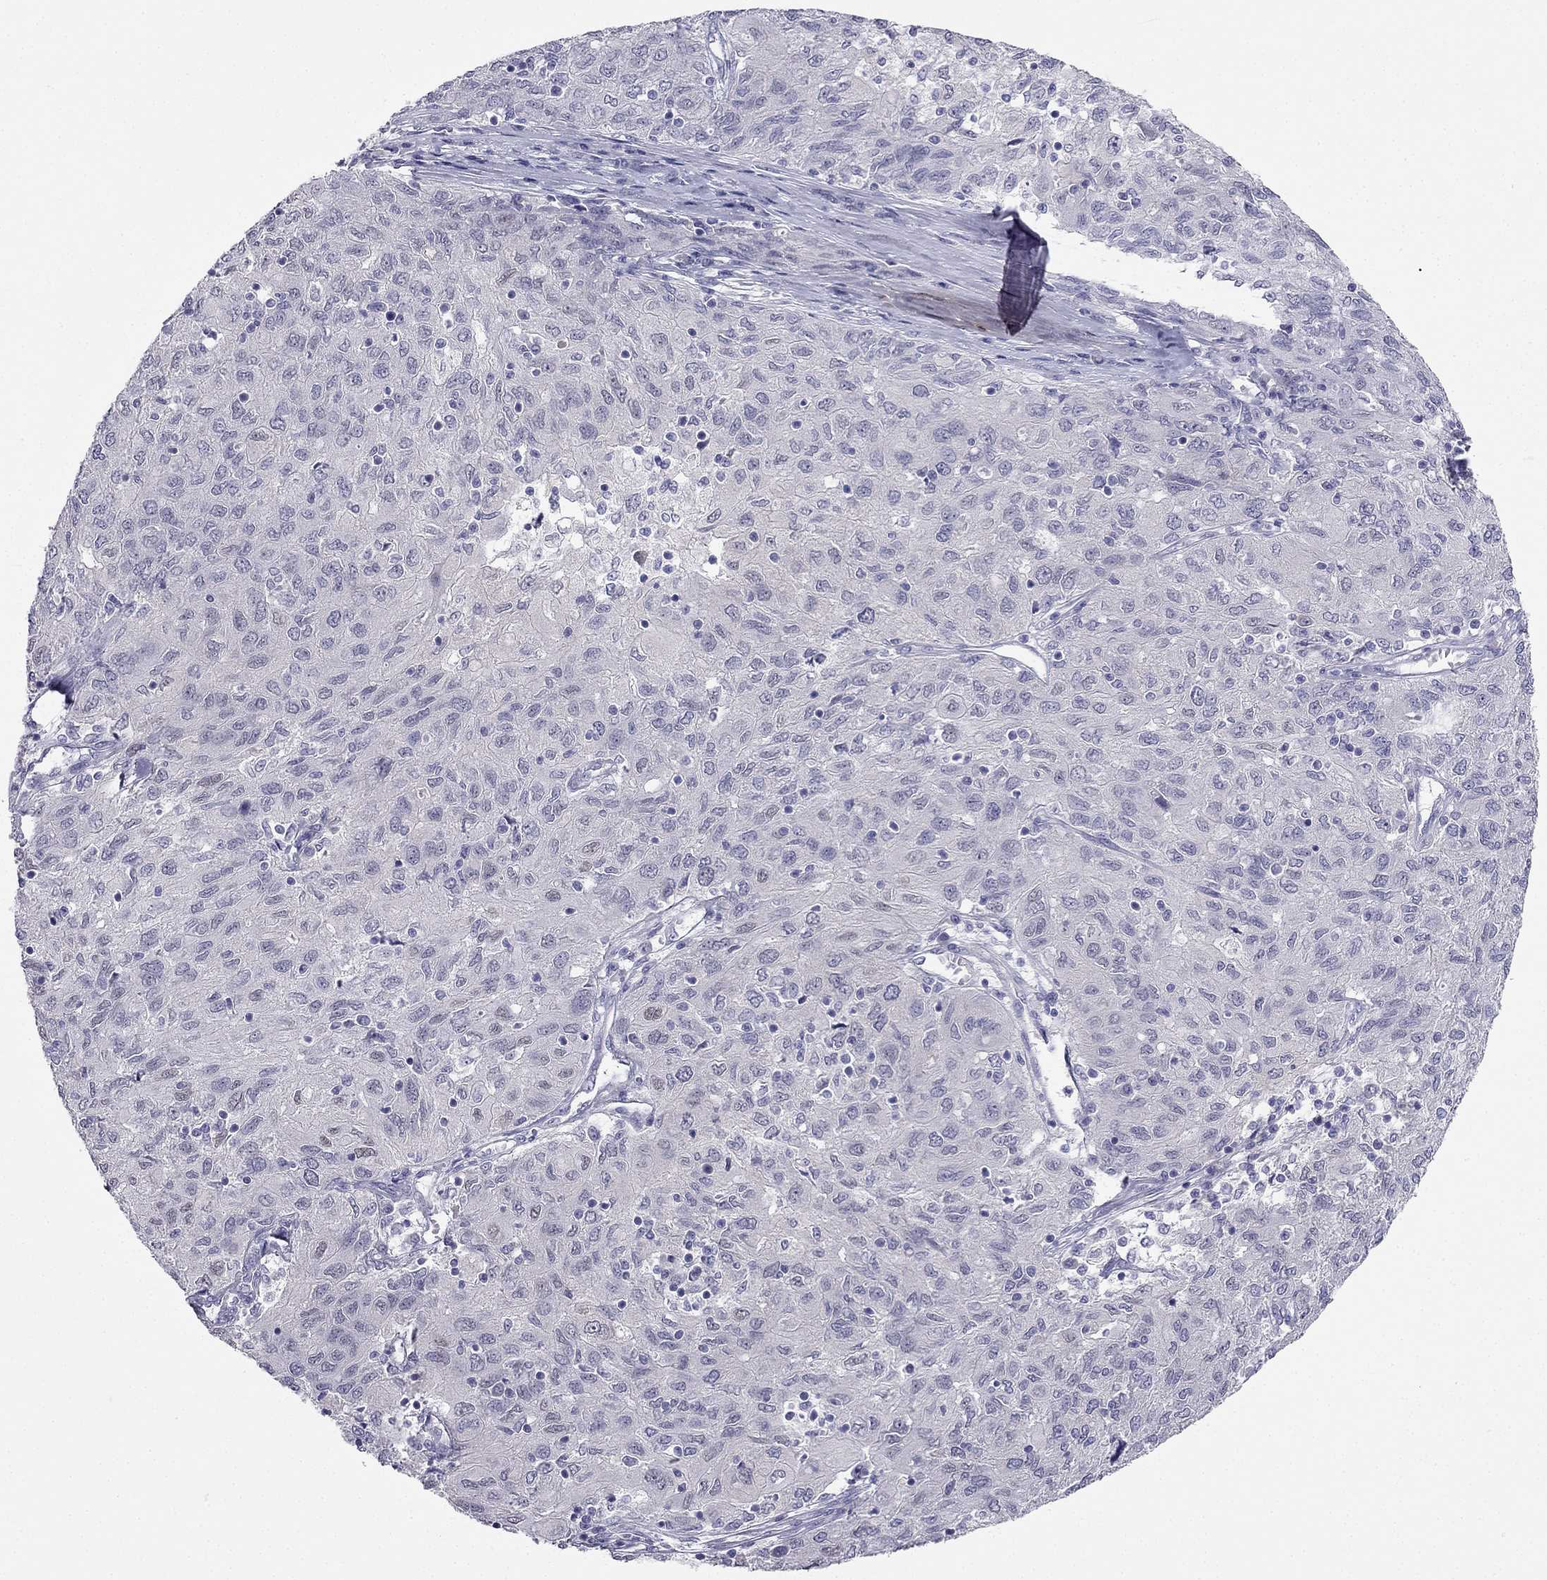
{"staining": {"intensity": "negative", "quantity": "none", "location": "none"}, "tissue": "ovarian cancer", "cell_type": "Tumor cells", "image_type": "cancer", "snomed": [{"axis": "morphology", "description": "Carcinoma, endometroid"}, {"axis": "topography", "description": "Ovary"}], "caption": "An IHC photomicrograph of ovarian endometroid carcinoma is shown. There is no staining in tumor cells of ovarian endometroid carcinoma. (DAB immunohistochemistry visualized using brightfield microscopy, high magnification).", "gene": "C16orf89", "patient": {"sex": "female", "age": 50}}